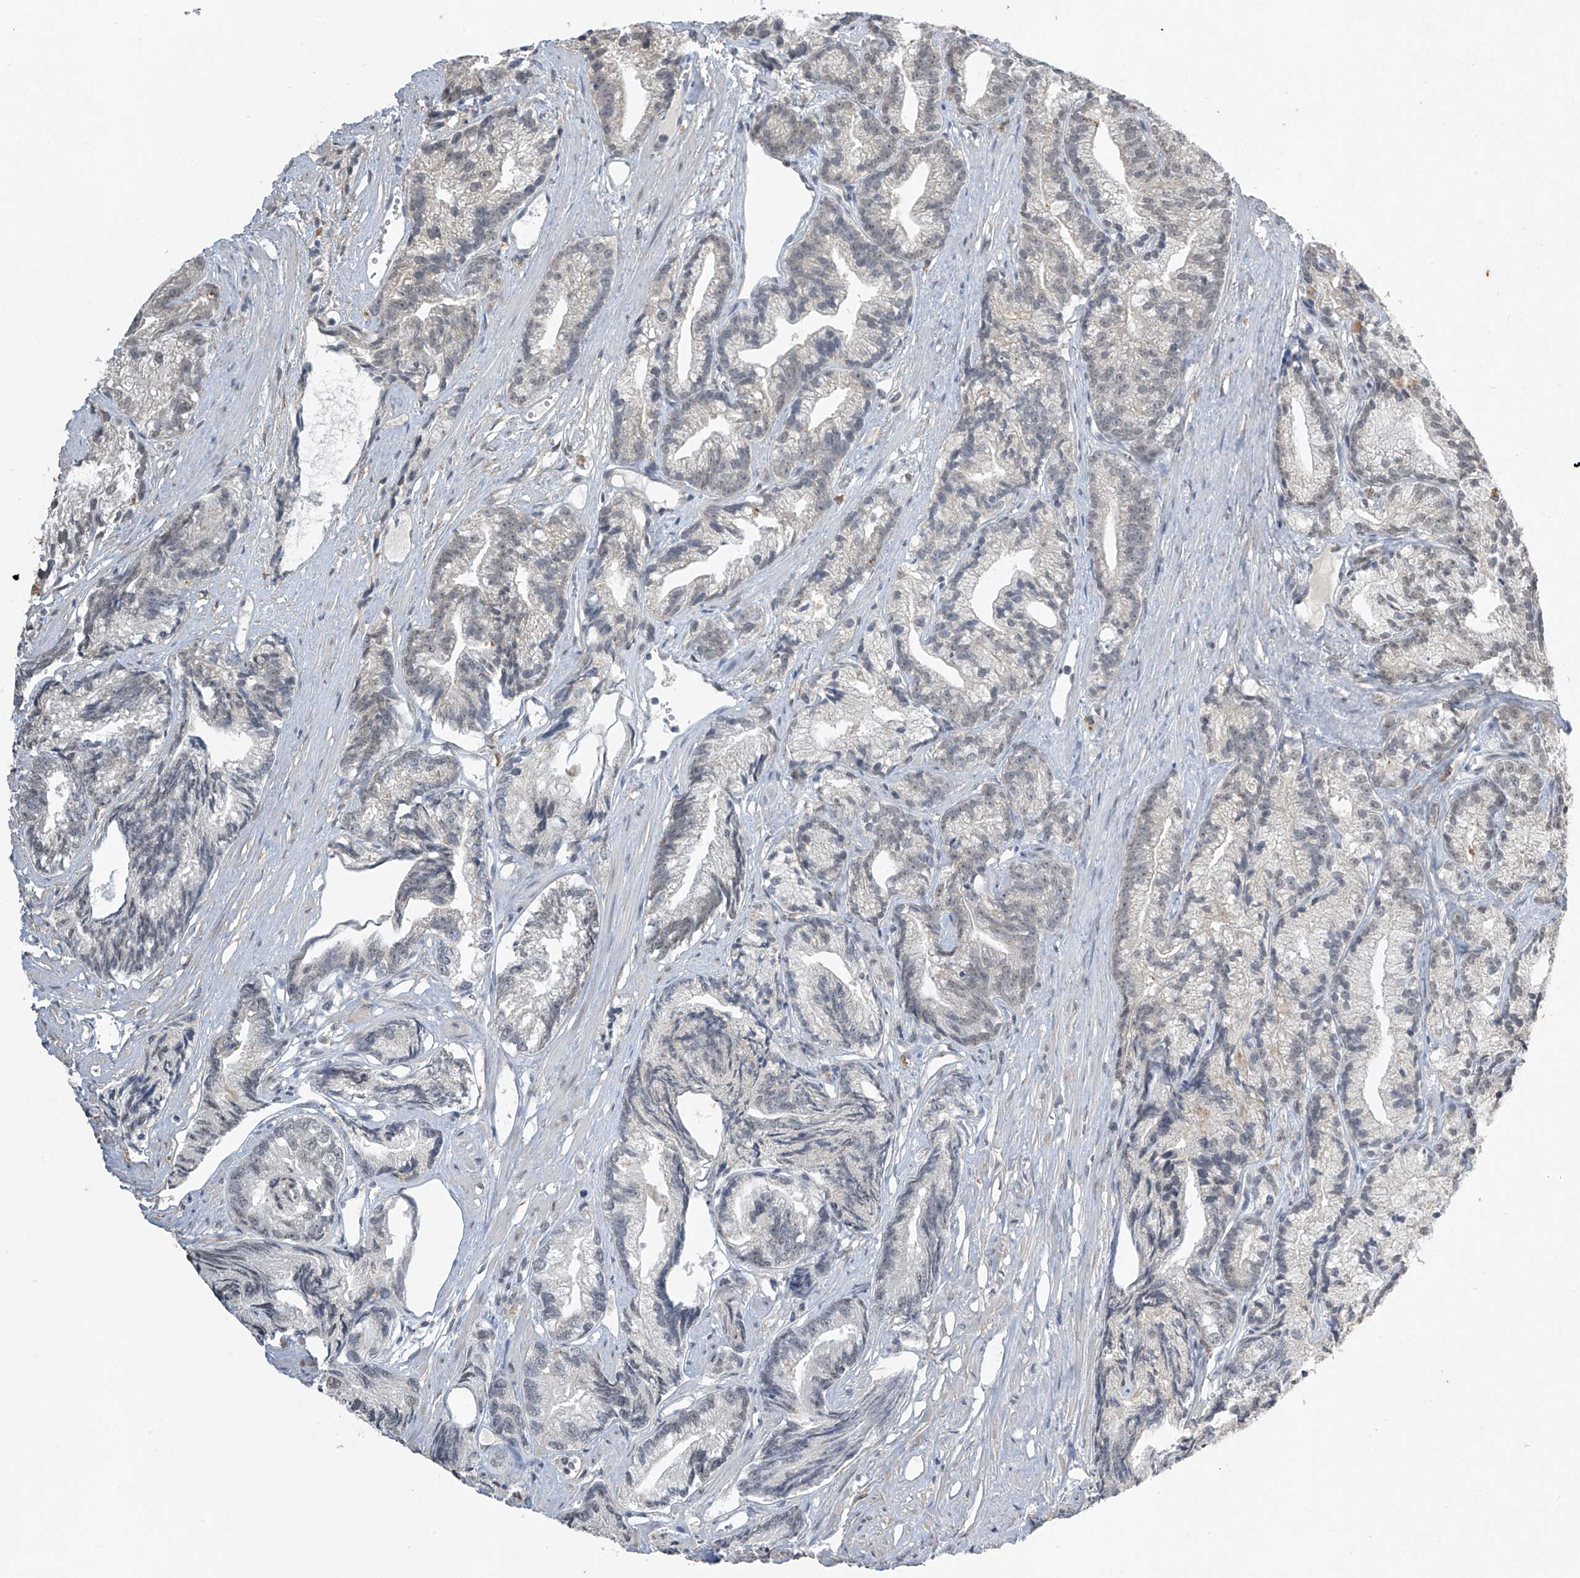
{"staining": {"intensity": "negative", "quantity": "none", "location": "none"}, "tissue": "prostate cancer", "cell_type": "Tumor cells", "image_type": "cancer", "snomed": [{"axis": "morphology", "description": "Adenocarcinoma, Low grade"}, {"axis": "topography", "description": "Prostate"}], "caption": "Tumor cells show no significant expression in prostate cancer (adenocarcinoma (low-grade)).", "gene": "TFEC", "patient": {"sex": "male", "age": 89}}